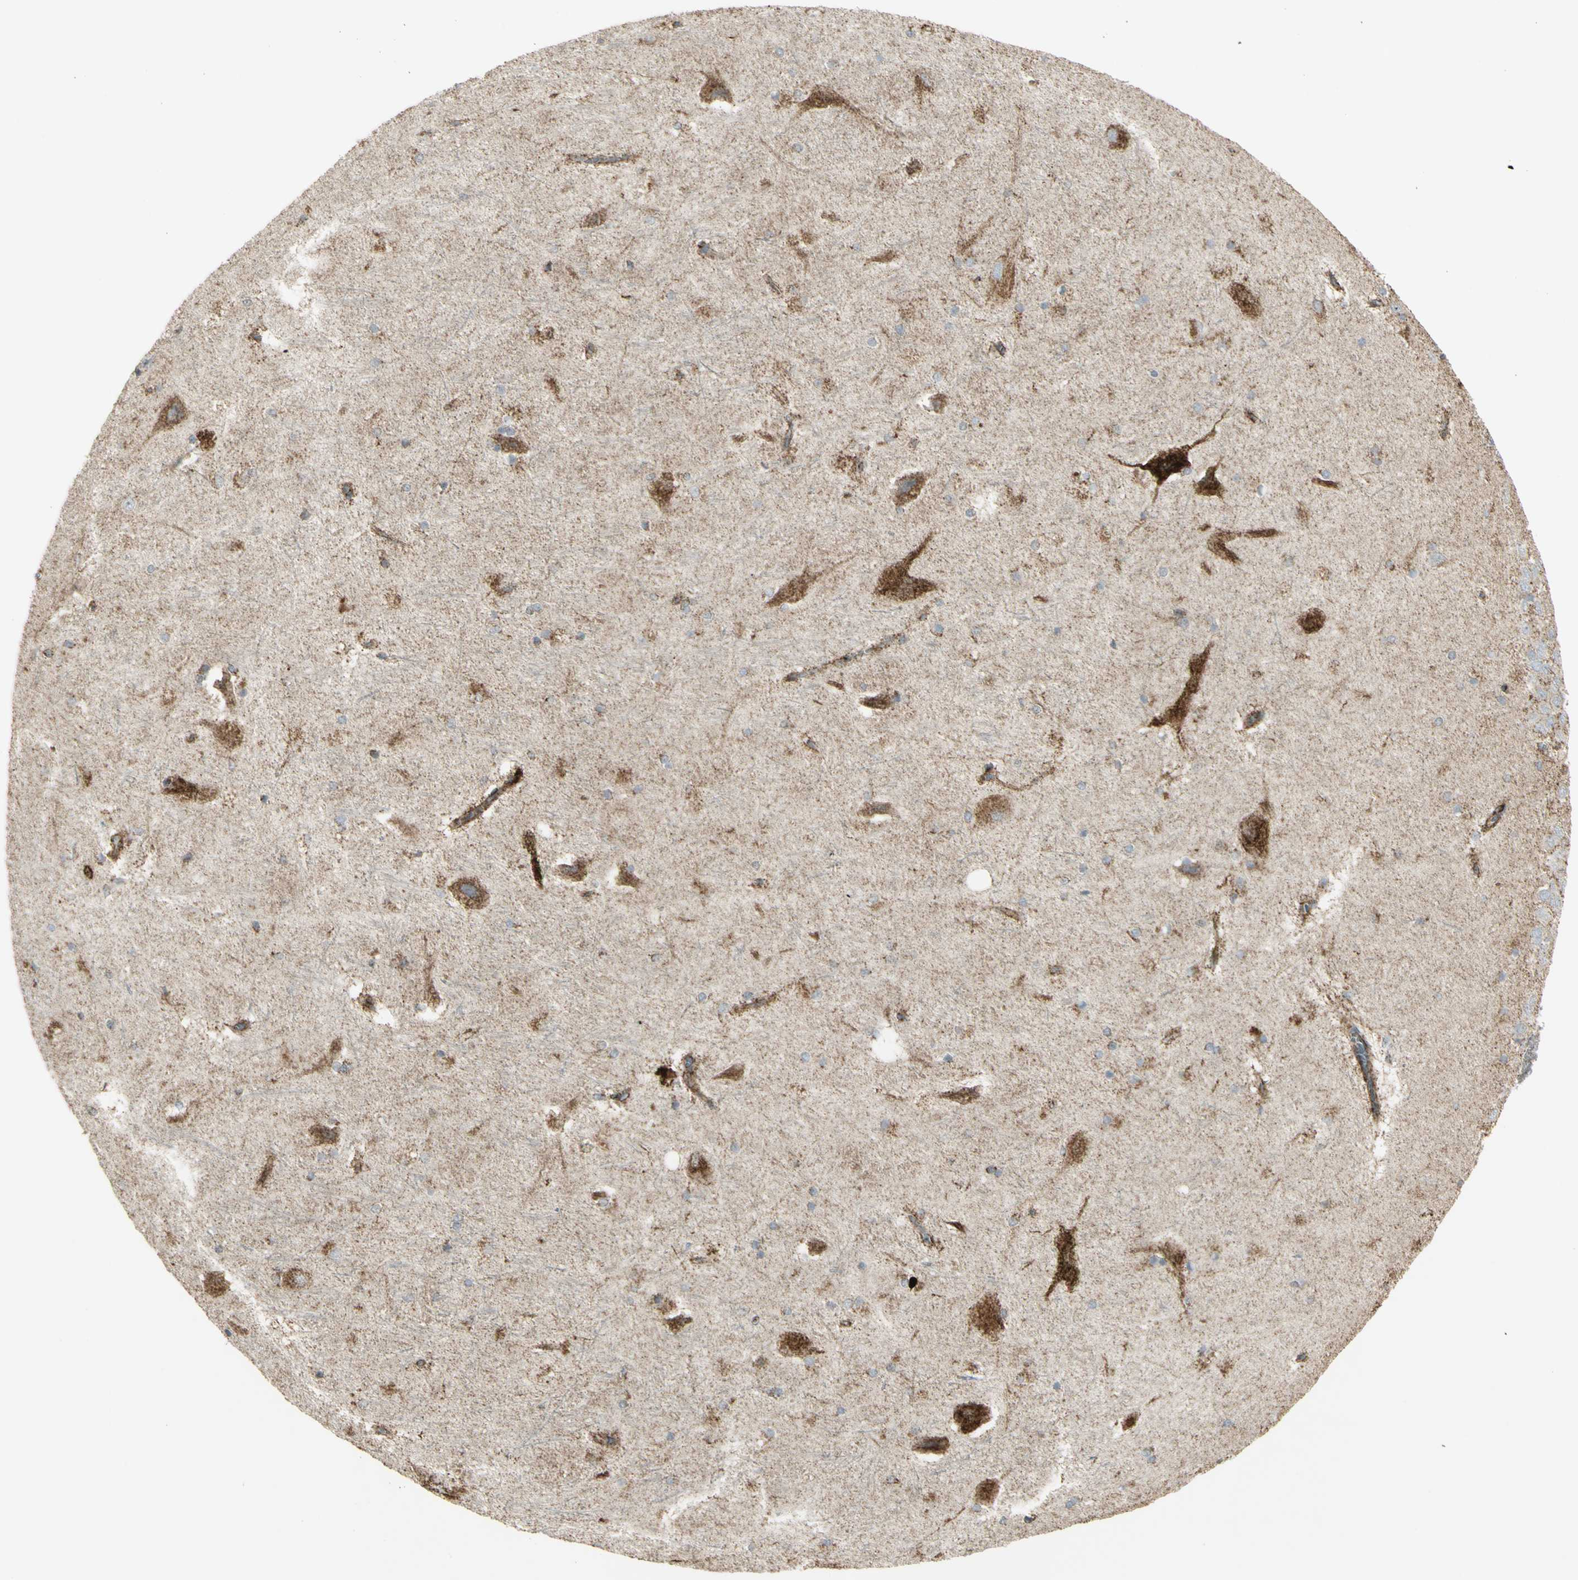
{"staining": {"intensity": "strong", "quantity": "<25%", "location": "cytoplasmic/membranous"}, "tissue": "hippocampus", "cell_type": "Glial cells", "image_type": "normal", "snomed": [{"axis": "morphology", "description": "Normal tissue, NOS"}, {"axis": "topography", "description": "Hippocampus"}], "caption": "The photomicrograph reveals staining of unremarkable hippocampus, revealing strong cytoplasmic/membranous protein expression (brown color) within glial cells. The protein of interest is stained brown, and the nuclei are stained in blue (DAB IHC with brightfield microscopy, high magnification).", "gene": "CYB5R1", "patient": {"sex": "female", "age": 19}}